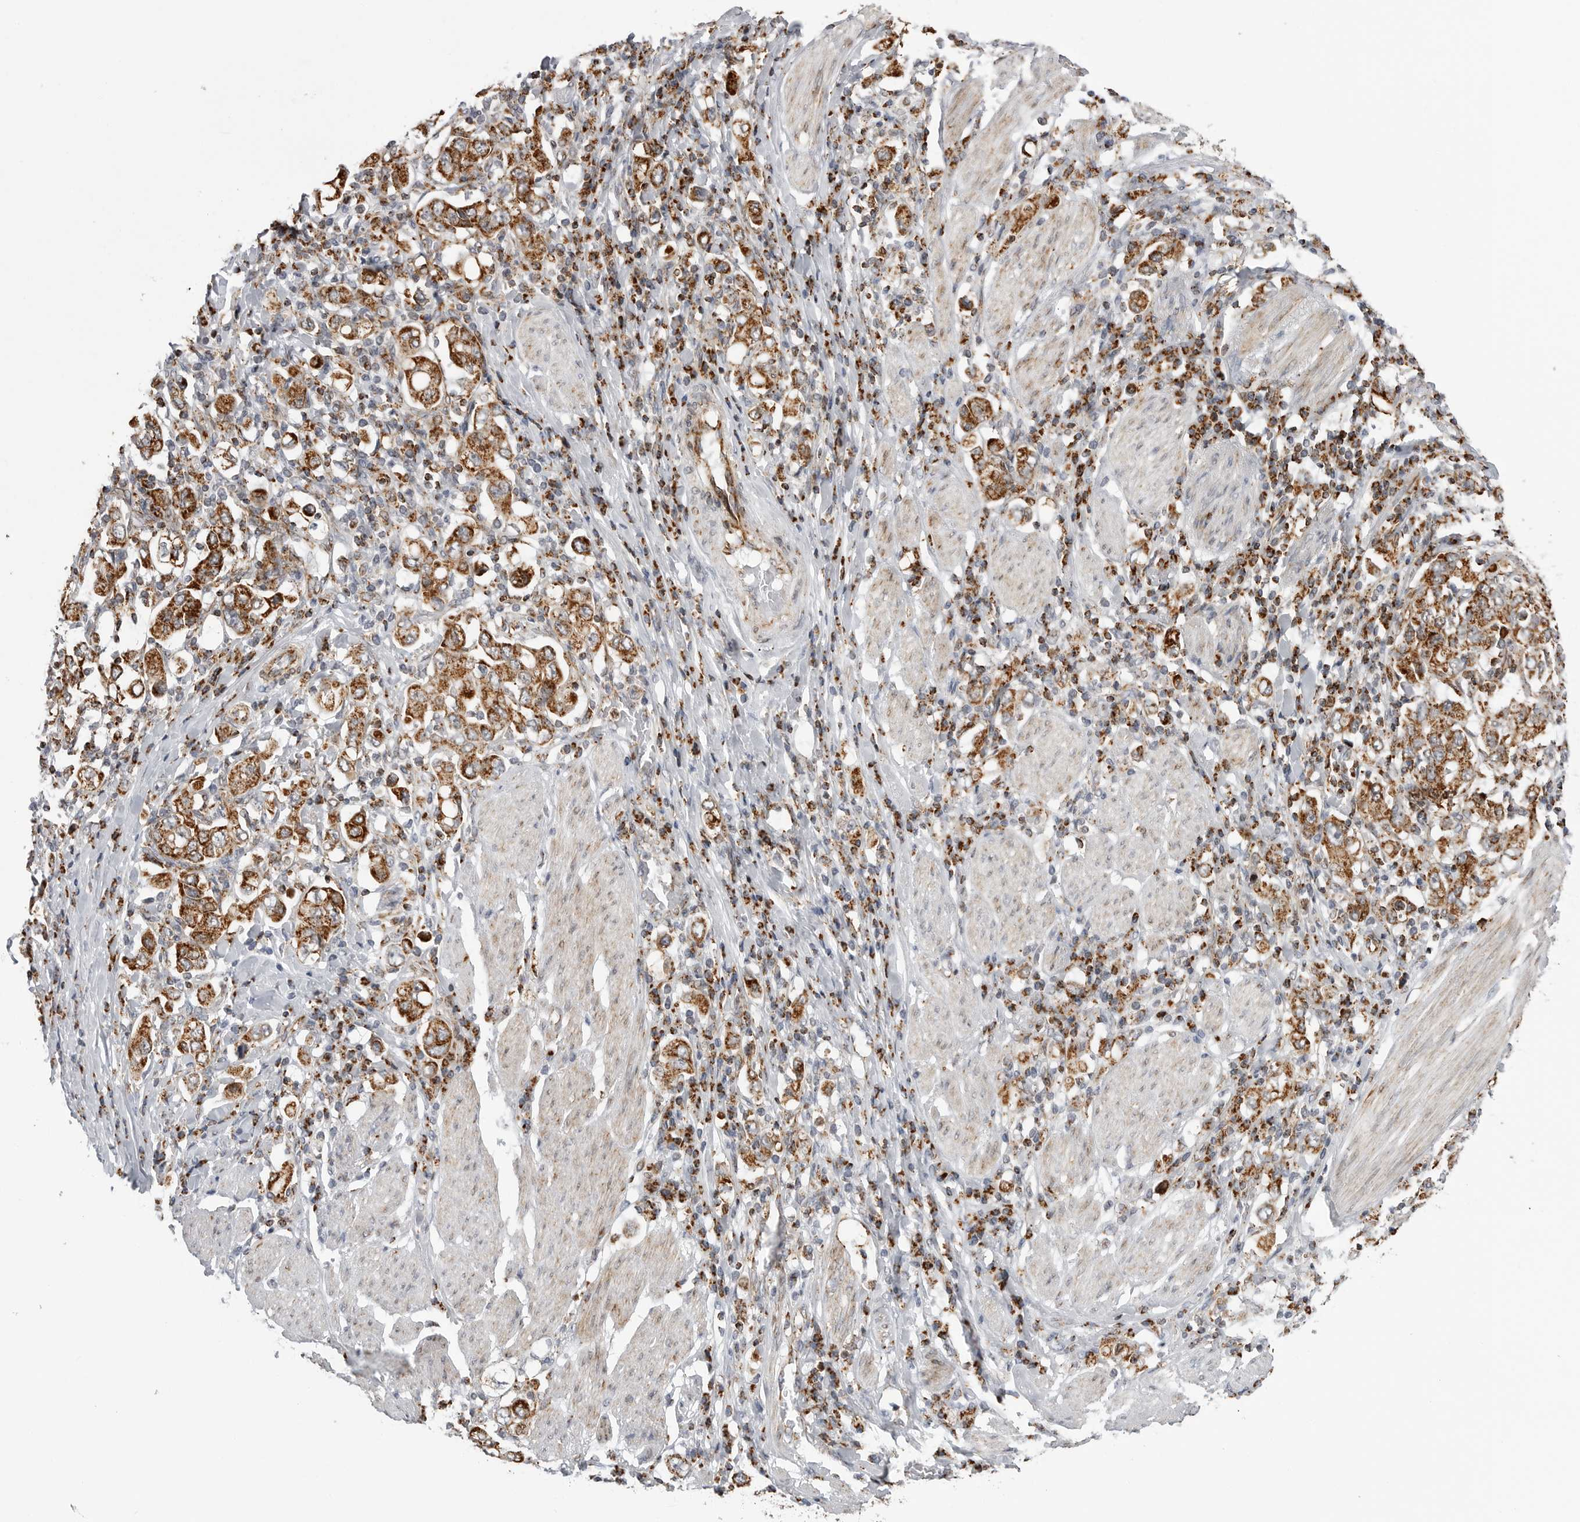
{"staining": {"intensity": "strong", "quantity": ">75%", "location": "cytoplasmic/membranous"}, "tissue": "stomach cancer", "cell_type": "Tumor cells", "image_type": "cancer", "snomed": [{"axis": "morphology", "description": "Adenocarcinoma, NOS"}, {"axis": "topography", "description": "Stomach, upper"}], "caption": "A histopathology image of adenocarcinoma (stomach) stained for a protein exhibits strong cytoplasmic/membranous brown staining in tumor cells.", "gene": "COX5A", "patient": {"sex": "male", "age": 62}}